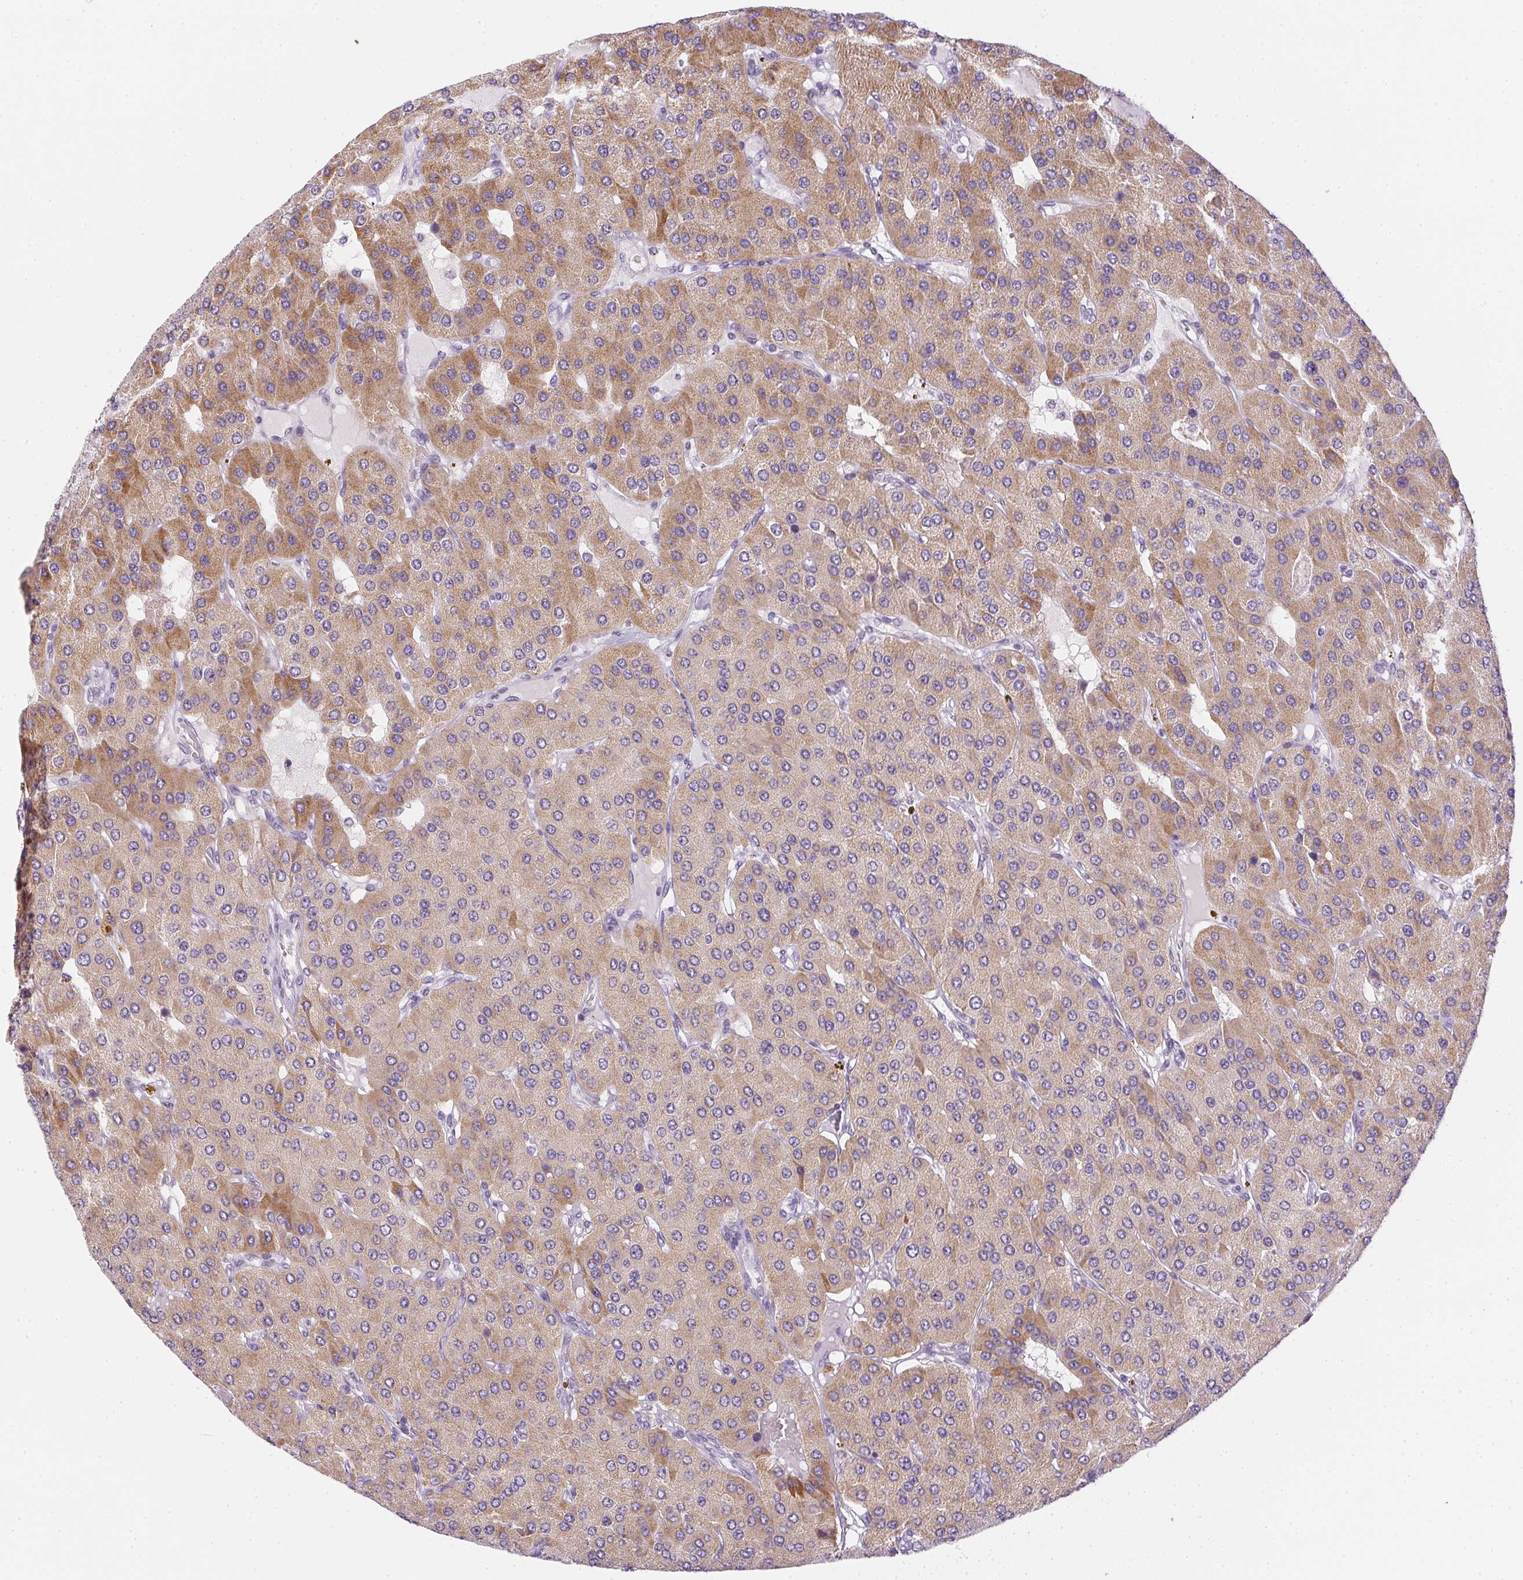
{"staining": {"intensity": "weak", "quantity": ">75%", "location": "cytoplasmic/membranous"}, "tissue": "parathyroid gland", "cell_type": "Glandular cells", "image_type": "normal", "snomed": [{"axis": "morphology", "description": "Normal tissue, NOS"}, {"axis": "morphology", "description": "Adenoma, NOS"}, {"axis": "topography", "description": "Parathyroid gland"}], "caption": "The micrograph displays staining of normal parathyroid gland, revealing weak cytoplasmic/membranous protein staining (brown color) within glandular cells. (IHC, brightfield microscopy, high magnification).", "gene": "GSDMC", "patient": {"sex": "female", "age": 86}}